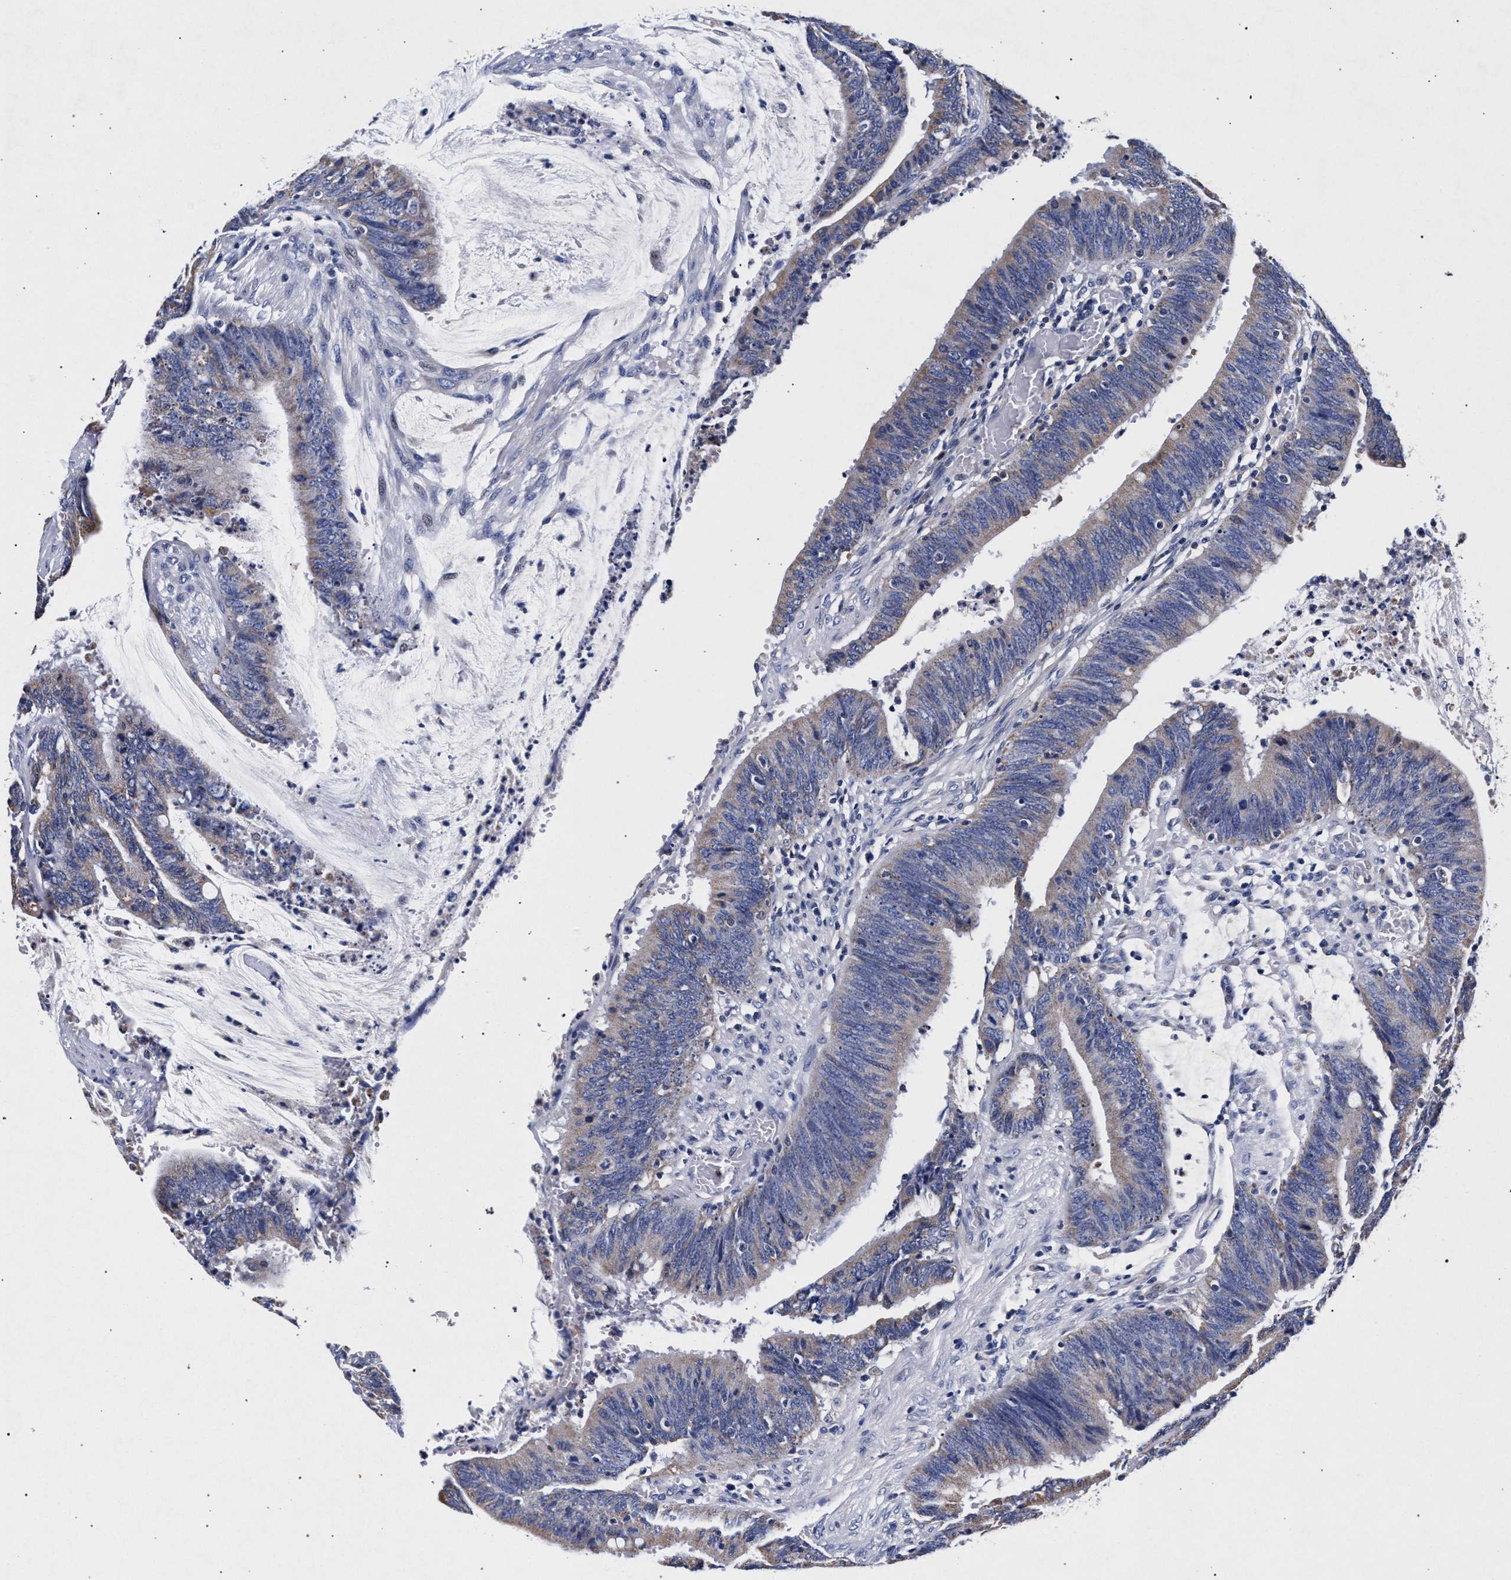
{"staining": {"intensity": "weak", "quantity": "<25%", "location": "cytoplasmic/membranous"}, "tissue": "colorectal cancer", "cell_type": "Tumor cells", "image_type": "cancer", "snomed": [{"axis": "morphology", "description": "Adenocarcinoma, NOS"}, {"axis": "topography", "description": "Rectum"}], "caption": "High magnification brightfield microscopy of colorectal adenocarcinoma stained with DAB (brown) and counterstained with hematoxylin (blue): tumor cells show no significant expression.", "gene": "HSD17B14", "patient": {"sex": "female", "age": 66}}